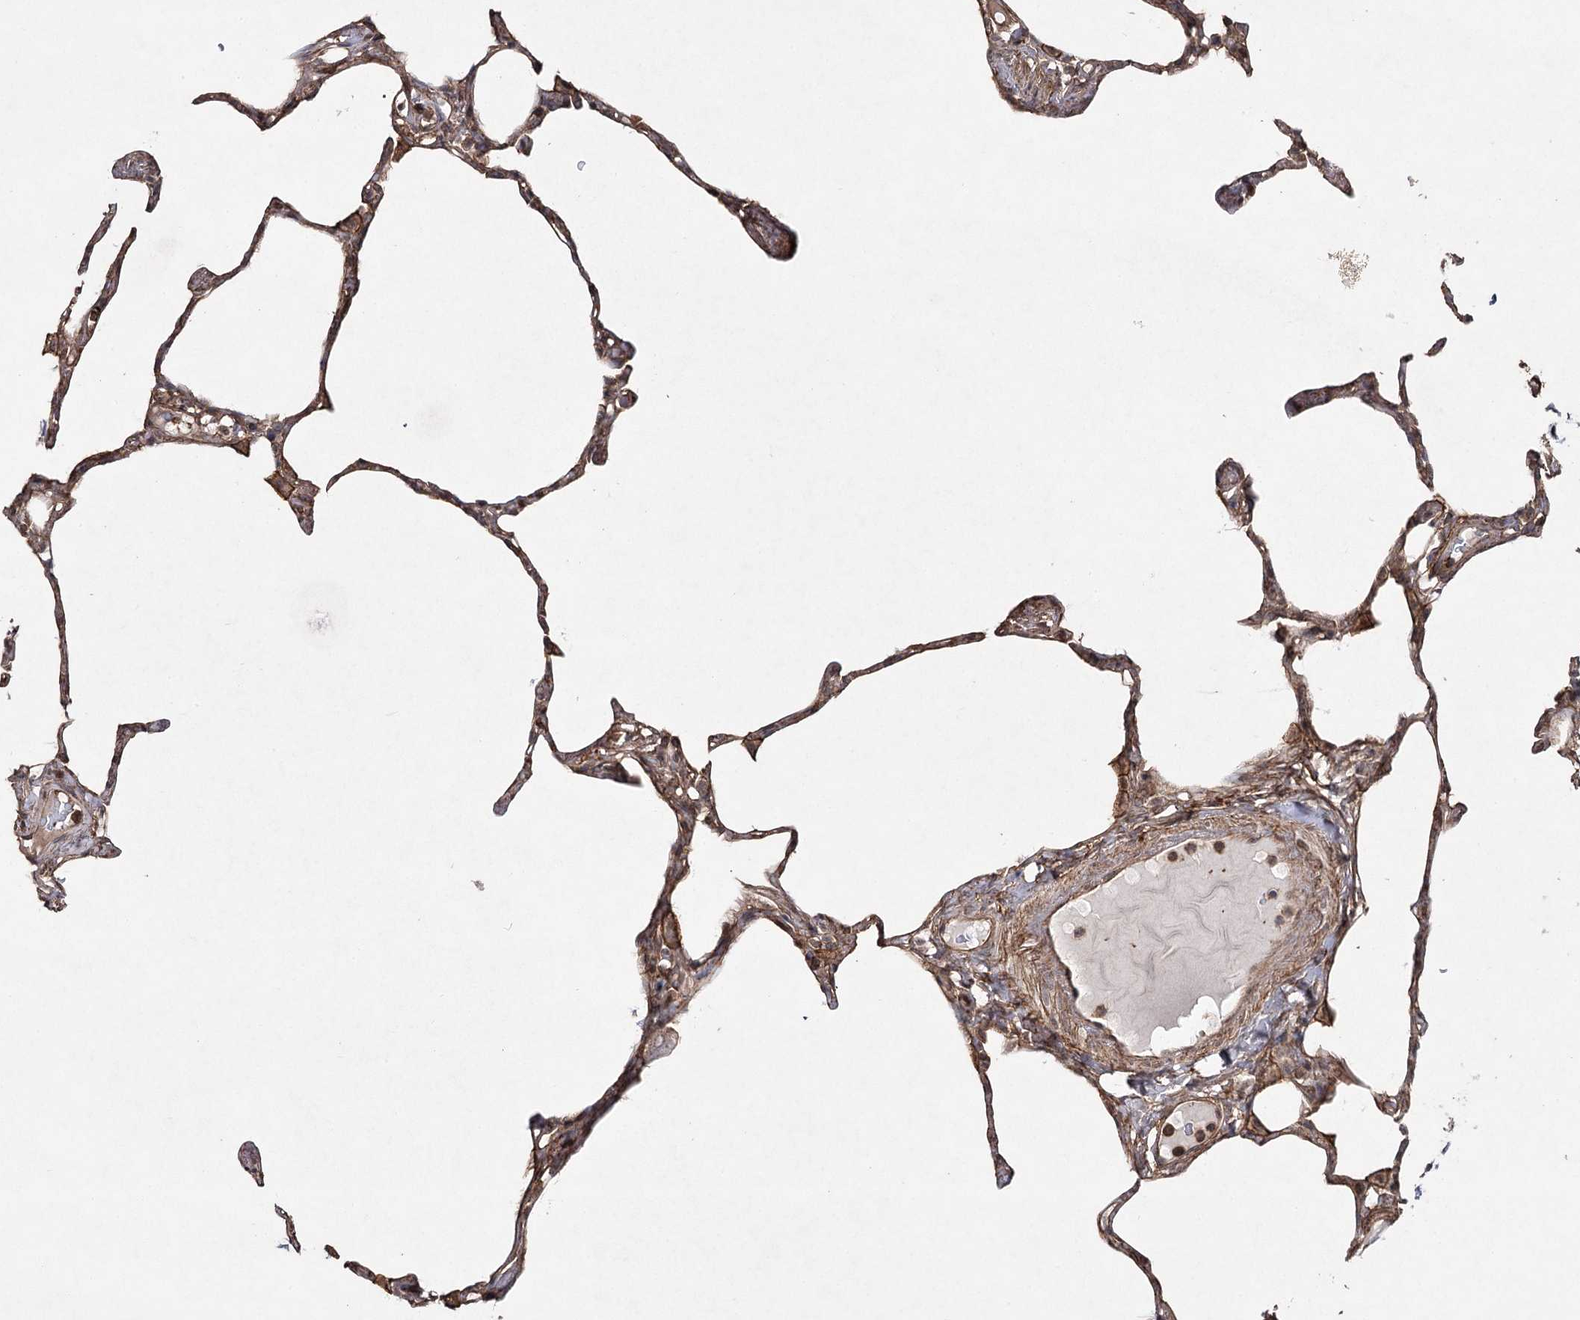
{"staining": {"intensity": "moderate", "quantity": "<25%", "location": "cytoplasmic/membranous"}, "tissue": "lung", "cell_type": "Alveolar cells", "image_type": "normal", "snomed": [{"axis": "morphology", "description": "Normal tissue, NOS"}, {"axis": "topography", "description": "Lung"}], "caption": "Brown immunohistochemical staining in benign human lung displays moderate cytoplasmic/membranous expression in about <25% of alveolar cells.", "gene": "OBSL1", "patient": {"sex": "male", "age": 65}}